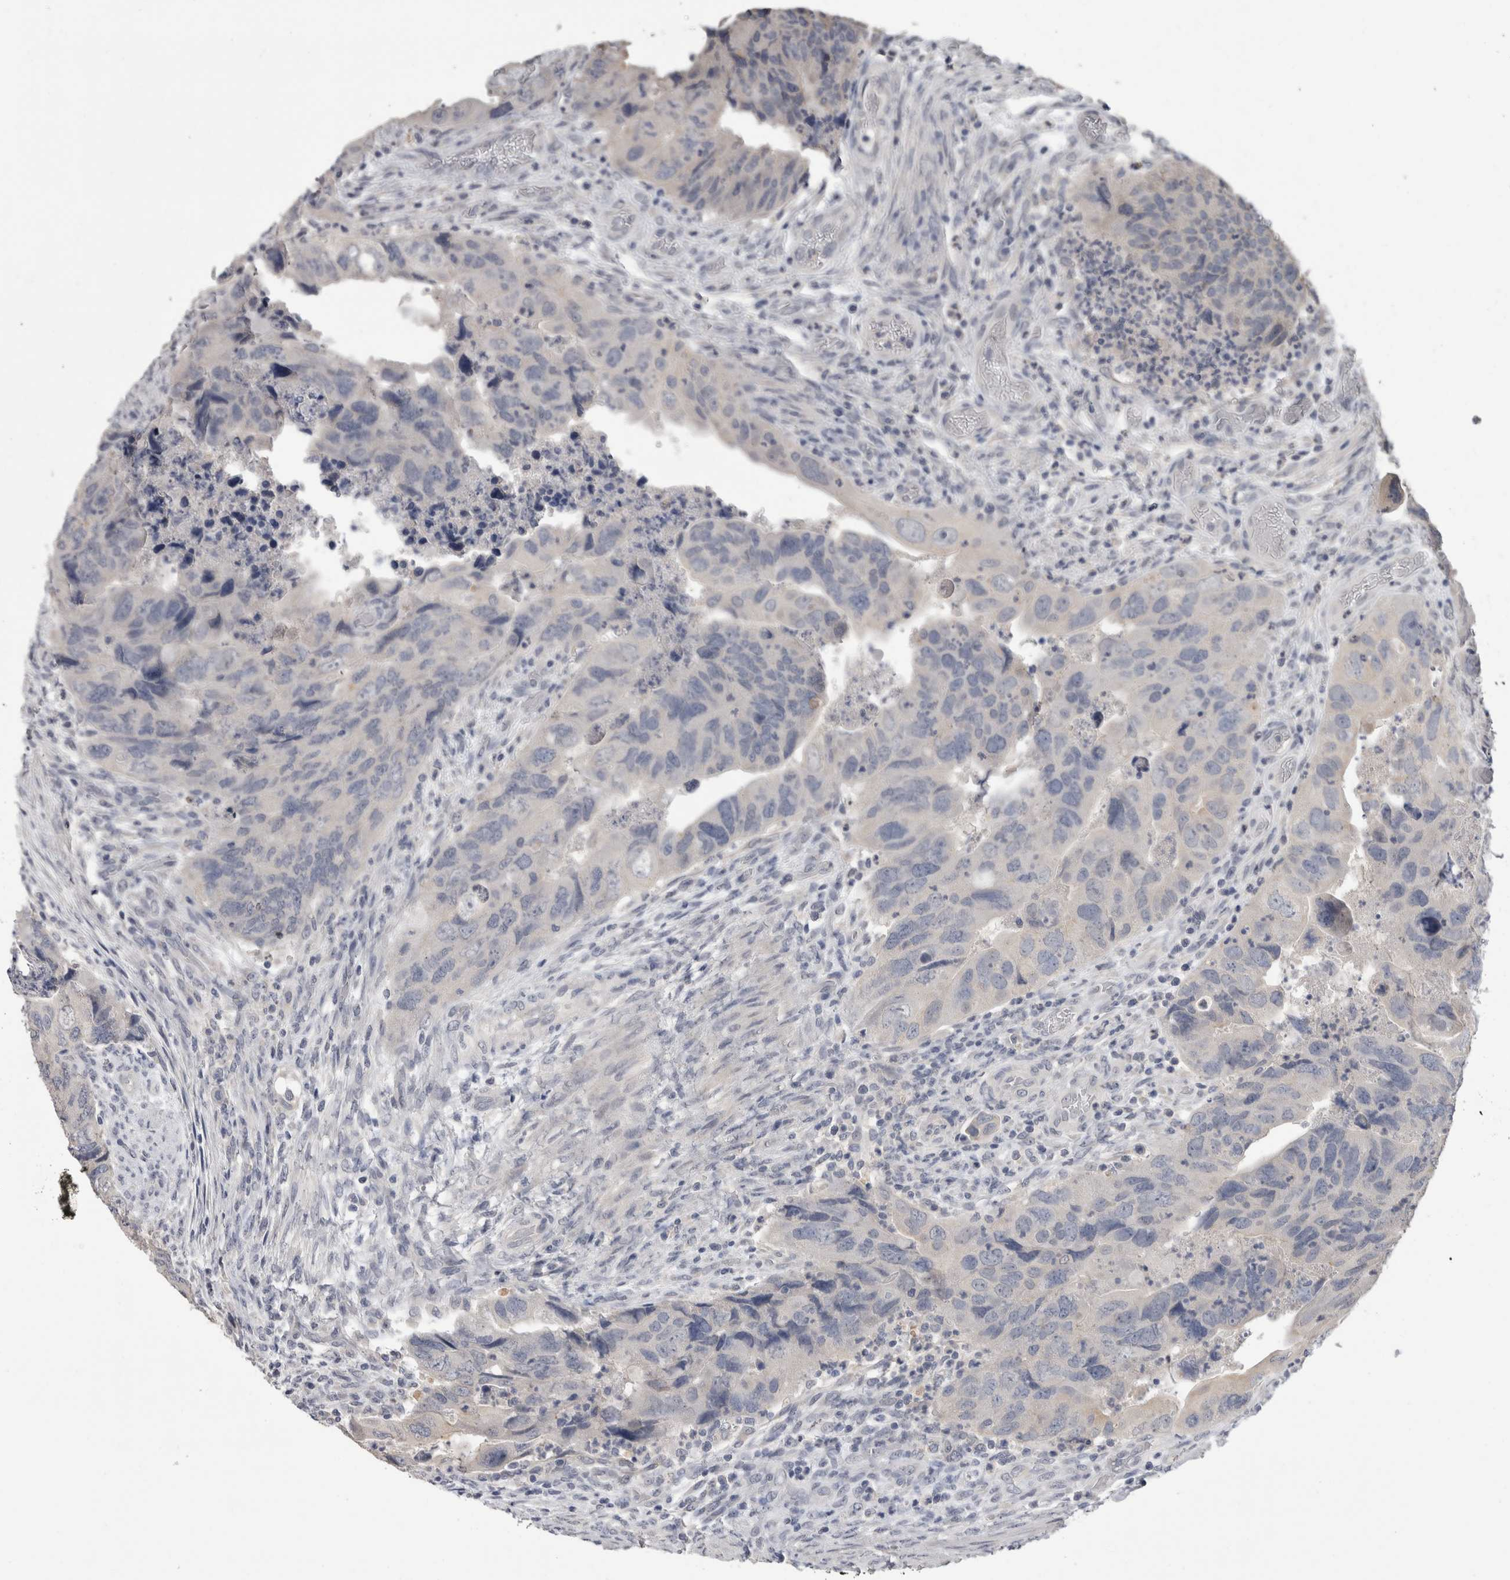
{"staining": {"intensity": "negative", "quantity": "none", "location": "none"}, "tissue": "colorectal cancer", "cell_type": "Tumor cells", "image_type": "cancer", "snomed": [{"axis": "morphology", "description": "Adenocarcinoma, NOS"}, {"axis": "topography", "description": "Rectum"}], "caption": "Immunohistochemistry (IHC) image of colorectal cancer stained for a protein (brown), which exhibits no staining in tumor cells.", "gene": "FHOD3", "patient": {"sex": "male", "age": 63}}